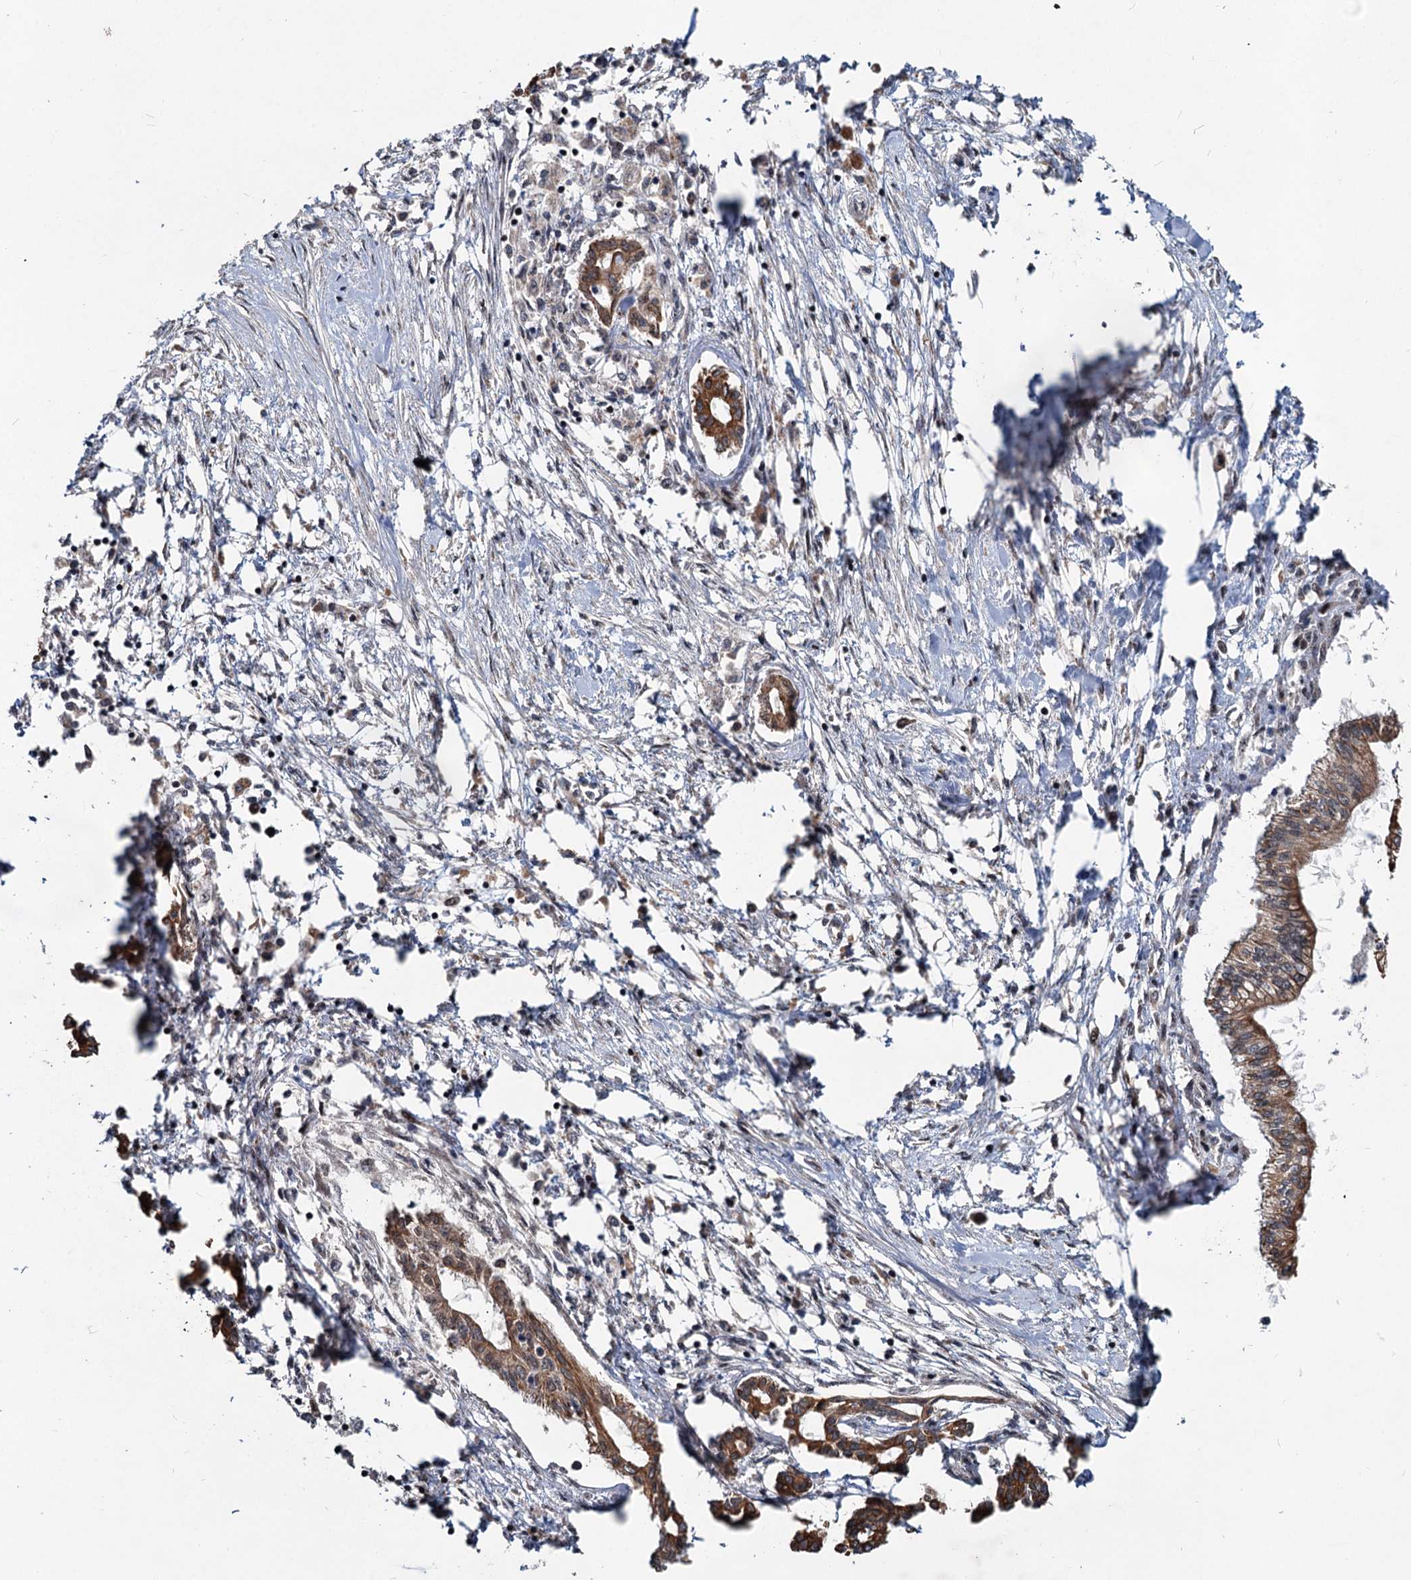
{"staining": {"intensity": "strong", "quantity": ">75%", "location": "cytoplasmic/membranous"}, "tissue": "pancreatic cancer", "cell_type": "Tumor cells", "image_type": "cancer", "snomed": [{"axis": "morphology", "description": "Adenocarcinoma, NOS"}, {"axis": "topography", "description": "Pancreas"}], "caption": "Strong cytoplasmic/membranous expression is identified in about >75% of tumor cells in pancreatic cancer. Nuclei are stained in blue.", "gene": "RITA1", "patient": {"sex": "female", "age": 50}}